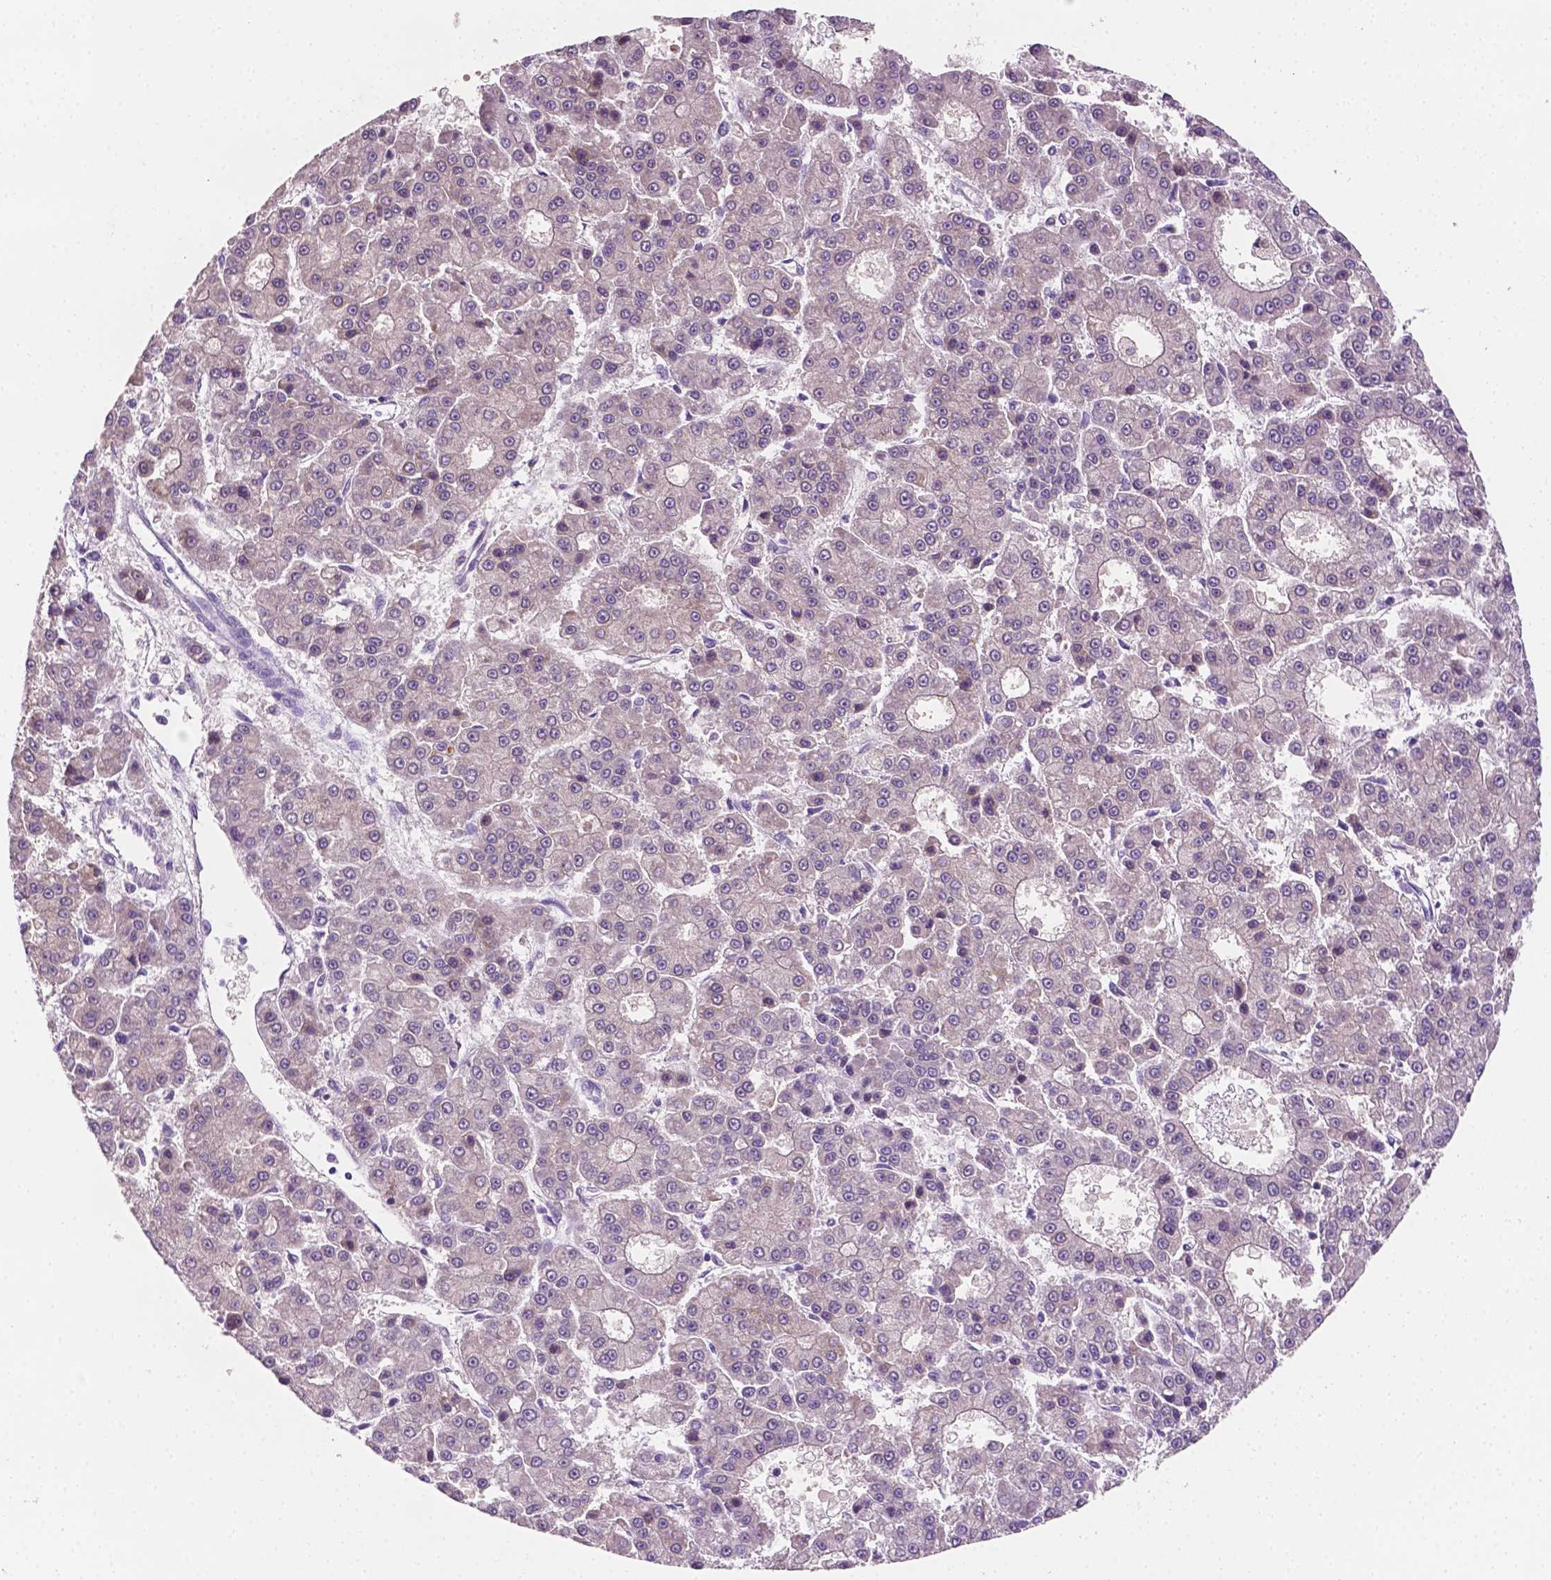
{"staining": {"intensity": "negative", "quantity": "none", "location": "none"}, "tissue": "liver cancer", "cell_type": "Tumor cells", "image_type": "cancer", "snomed": [{"axis": "morphology", "description": "Carcinoma, Hepatocellular, NOS"}, {"axis": "topography", "description": "Liver"}], "caption": "DAB immunohistochemical staining of hepatocellular carcinoma (liver) demonstrates no significant expression in tumor cells. (IHC, brightfield microscopy, high magnification).", "gene": "MROH6", "patient": {"sex": "male", "age": 70}}